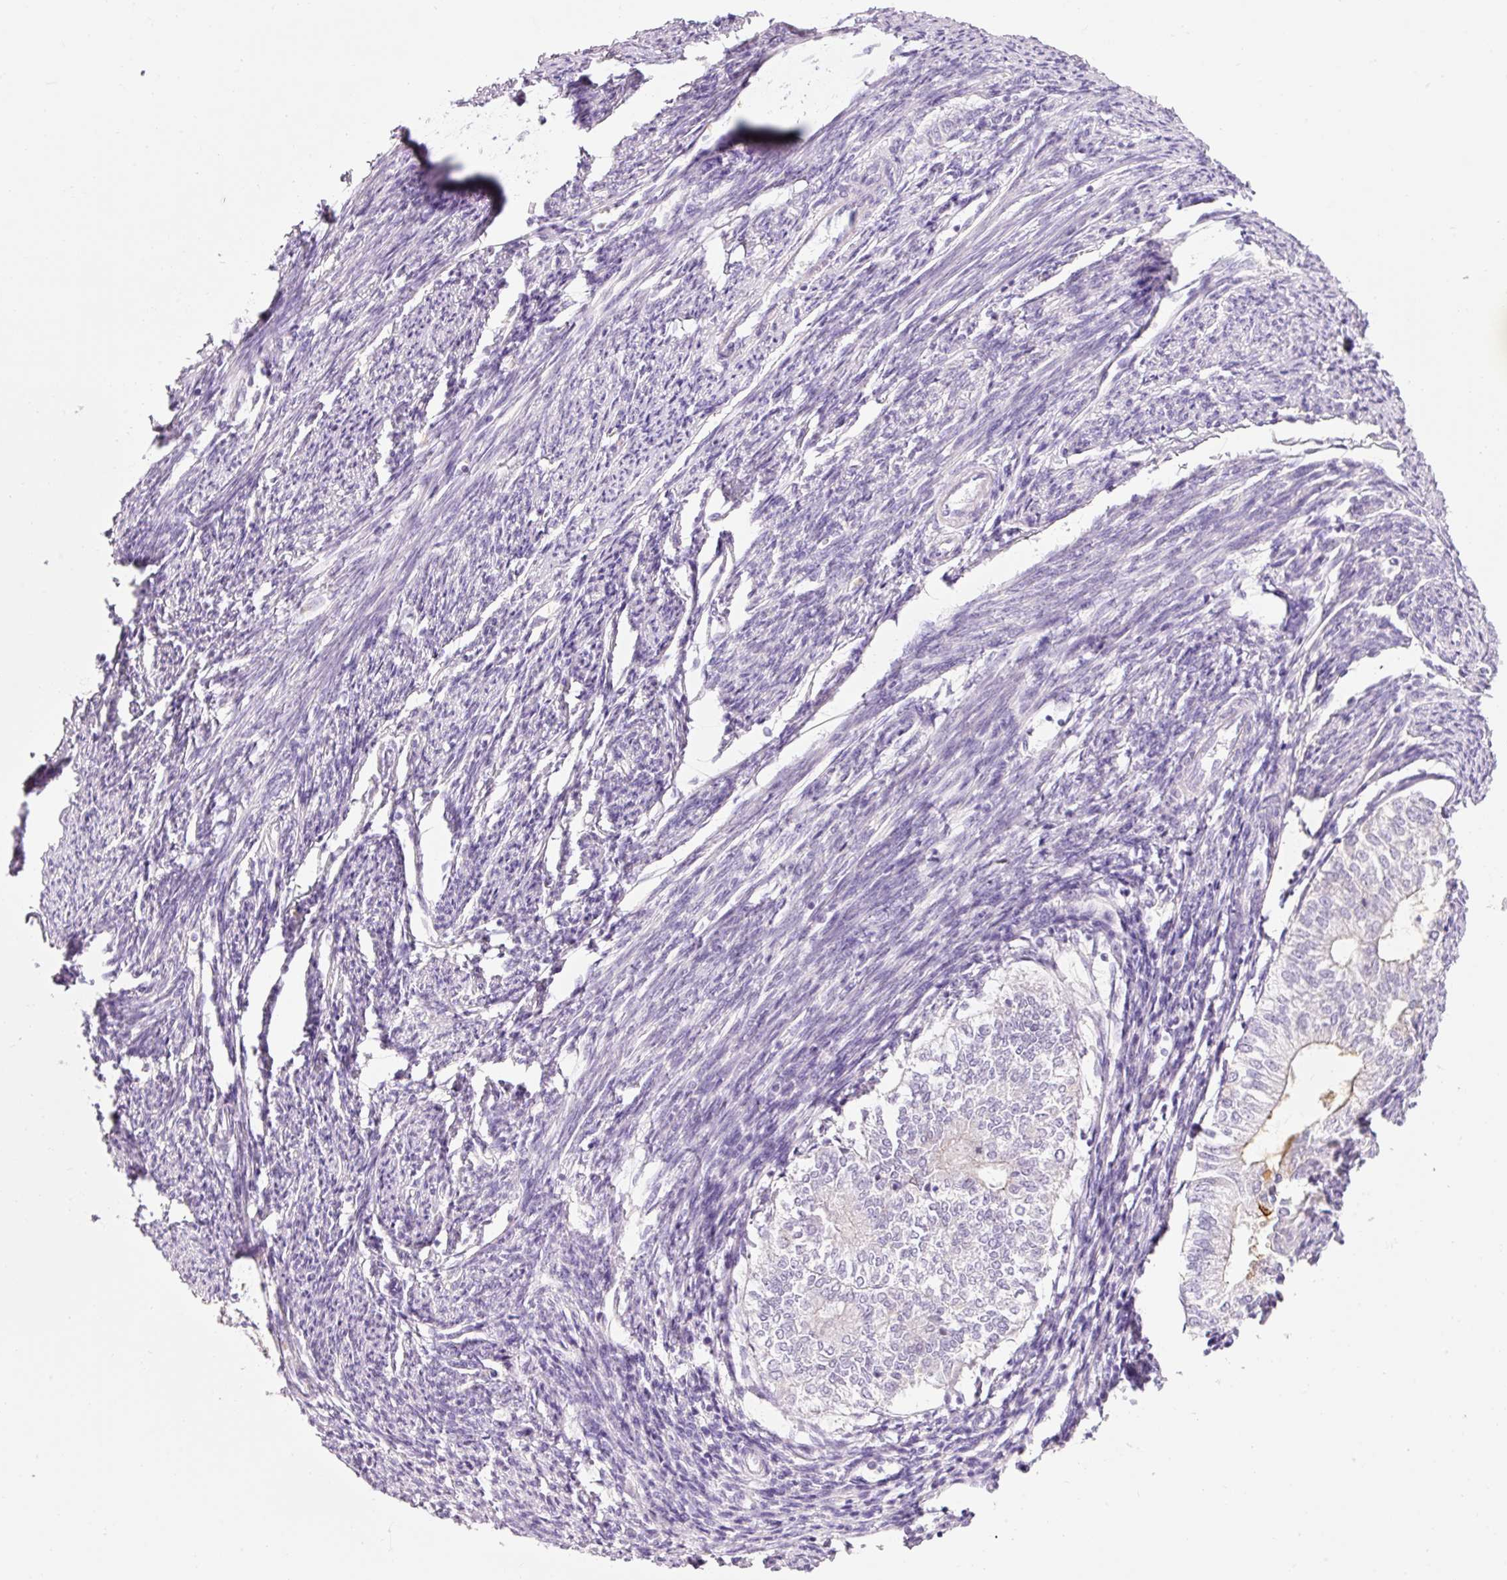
{"staining": {"intensity": "negative", "quantity": "none", "location": "none"}, "tissue": "smooth muscle", "cell_type": "Smooth muscle cells", "image_type": "normal", "snomed": [{"axis": "morphology", "description": "Normal tissue, NOS"}, {"axis": "topography", "description": "Smooth muscle"}, {"axis": "topography", "description": "Uterus"}], "caption": "A photomicrograph of smooth muscle stained for a protein exhibits no brown staining in smooth muscle cells.", "gene": "DHRS11", "patient": {"sex": "female", "age": 59}}